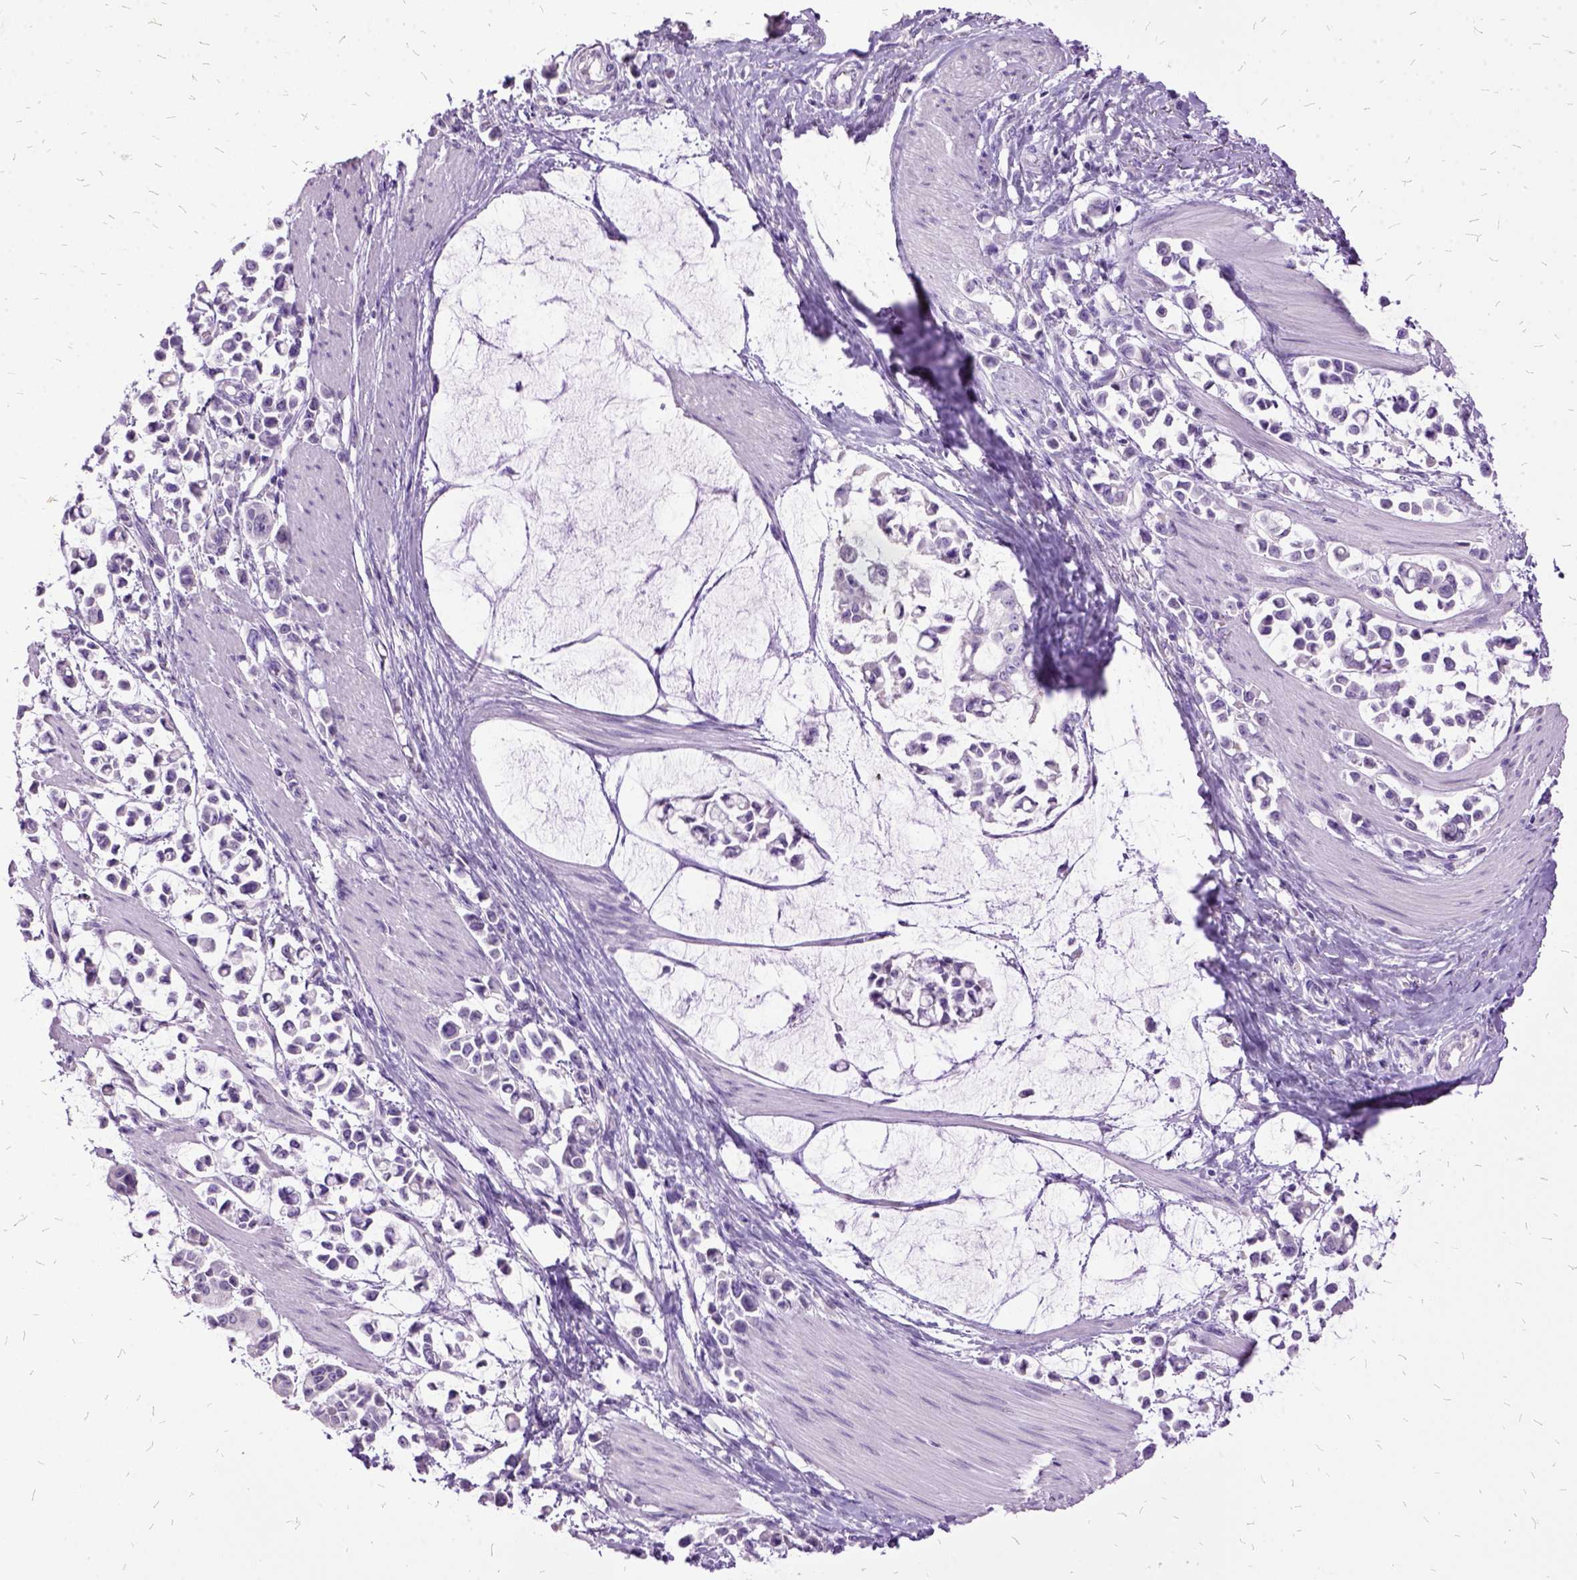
{"staining": {"intensity": "negative", "quantity": "none", "location": "none"}, "tissue": "stomach cancer", "cell_type": "Tumor cells", "image_type": "cancer", "snomed": [{"axis": "morphology", "description": "Adenocarcinoma, NOS"}, {"axis": "topography", "description": "Stomach"}], "caption": "A histopathology image of human stomach adenocarcinoma is negative for staining in tumor cells. (DAB (3,3'-diaminobenzidine) immunohistochemistry (IHC), high magnification).", "gene": "MME", "patient": {"sex": "male", "age": 82}}